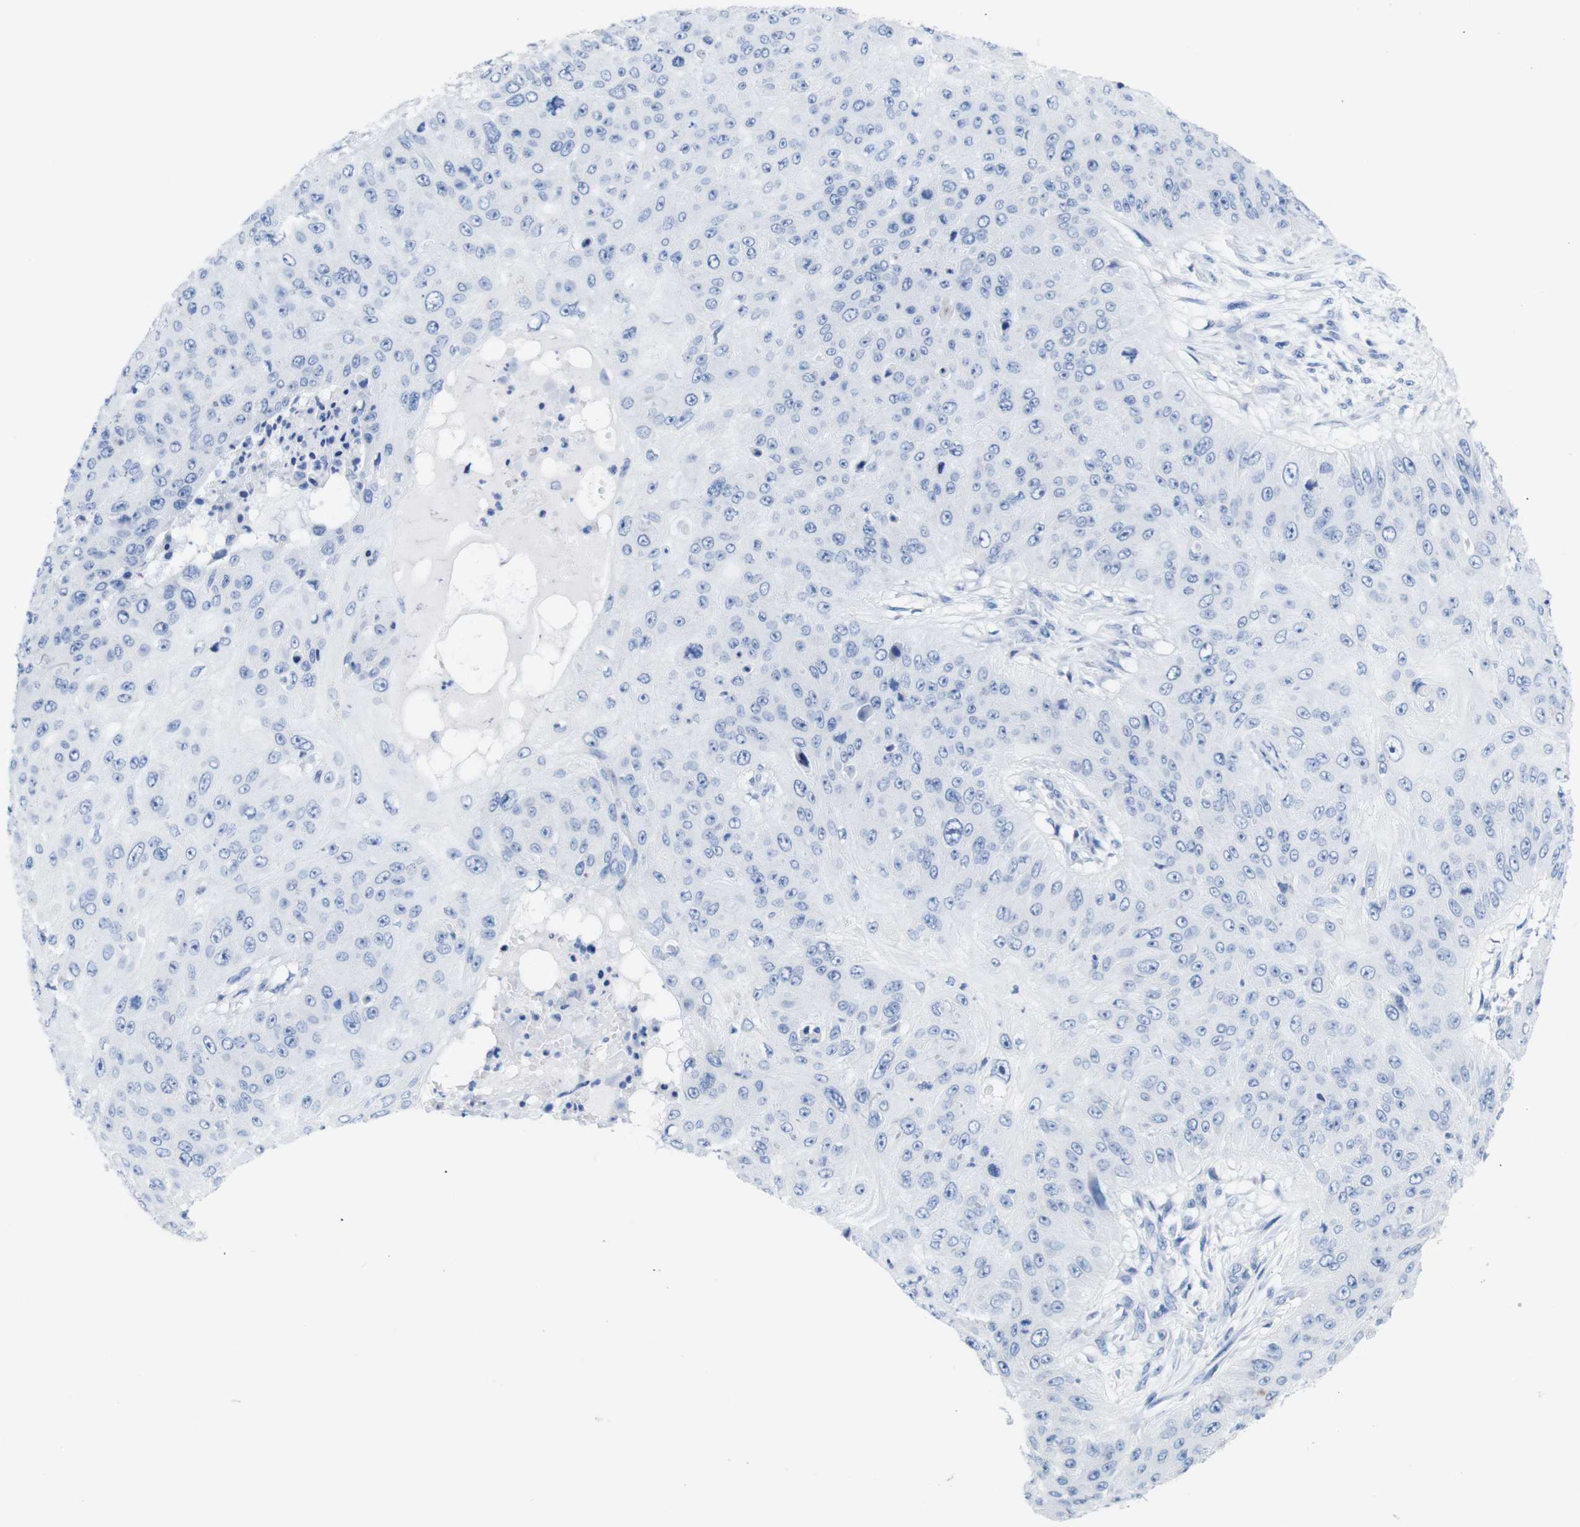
{"staining": {"intensity": "negative", "quantity": "none", "location": "none"}, "tissue": "skin cancer", "cell_type": "Tumor cells", "image_type": "cancer", "snomed": [{"axis": "morphology", "description": "Squamous cell carcinoma, NOS"}, {"axis": "topography", "description": "Skin"}], "caption": "Immunohistochemistry (IHC) photomicrograph of human squamous cell carcinoma (skin) stained for a protein (brown), which reveals no positivity in tumor cells. Brightfield microscopy of IHC stained with DAB (brown) and hematoxylin (blue), captured at high magnification.", "gene": "LAG3", "patient": {"sex": "female", "age": 80}}